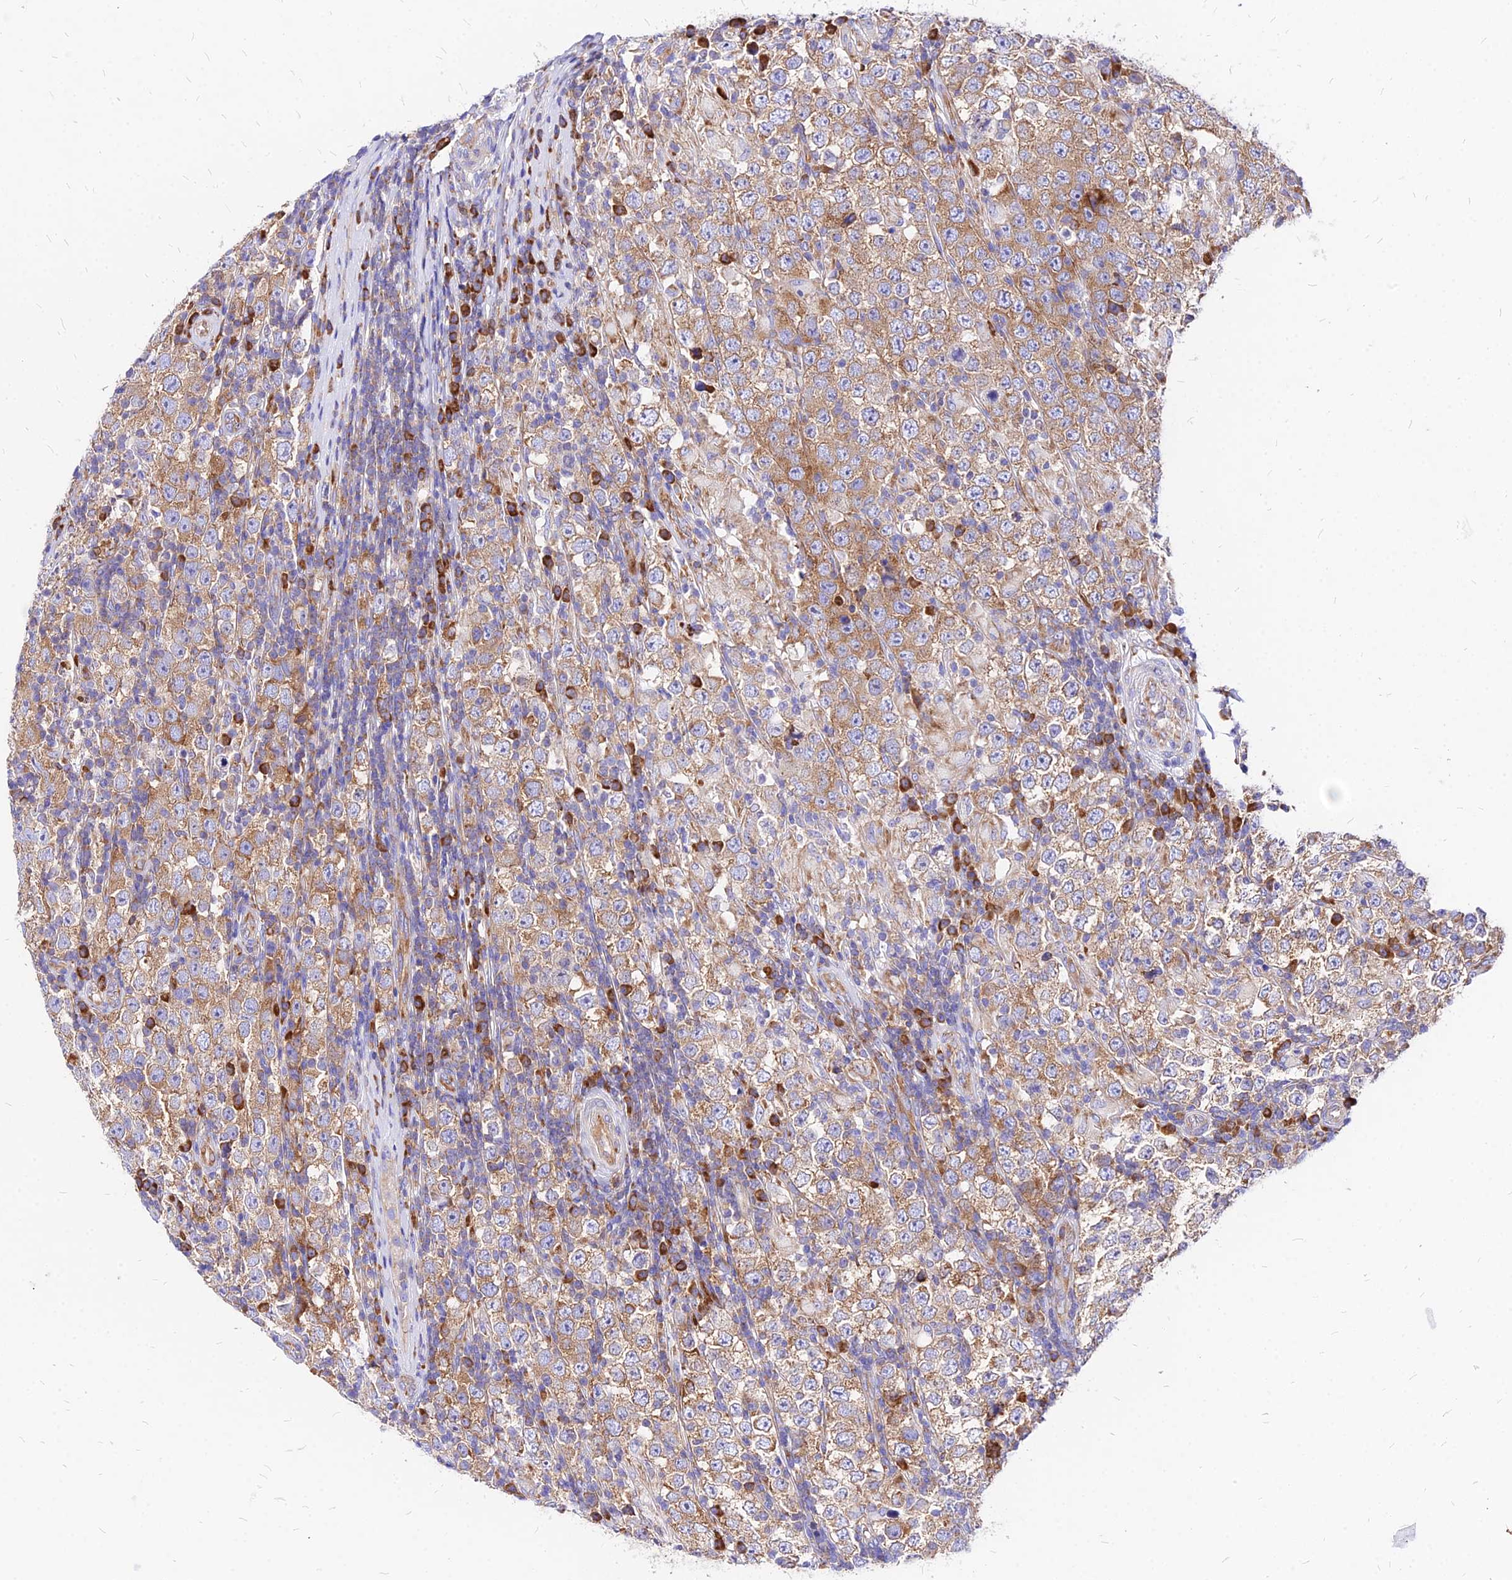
{"staining": {"intensity": "moderate", "quantity": ">75%", "location": "cytoplasmic/membranous"}, "tissue": "testis cancer", "cell_type": "Tumor cells", "image_type": "cancer", "snomed": [{"axis": "morphology", "description": "Normal tissue, NOS"}, {"axis": "morphology", "description": "Urothelial carcinoma, High grade"}, {"axis": "morphology", "description": "Seminoma, NOS"}, {"axis": "morphology", "description": "Carcinoma, Embryonal, NOS"}, {"axis": "topography", "description": "Urinary bladder"}, {"axis": "topography", "description": "Testis"}], "caption": "High-power microscopy captured an immunohistochemistry image of testis seminoma, revealing moderate cytoplasmic/membranous expression in approximately >75% of tumor cells. (DAB (3,3'-diaminobenzidine) IHC with brightfield microscopy, high magnification).", "gene": "RPL19", "patient": {"sex": "male", "age": 41}}